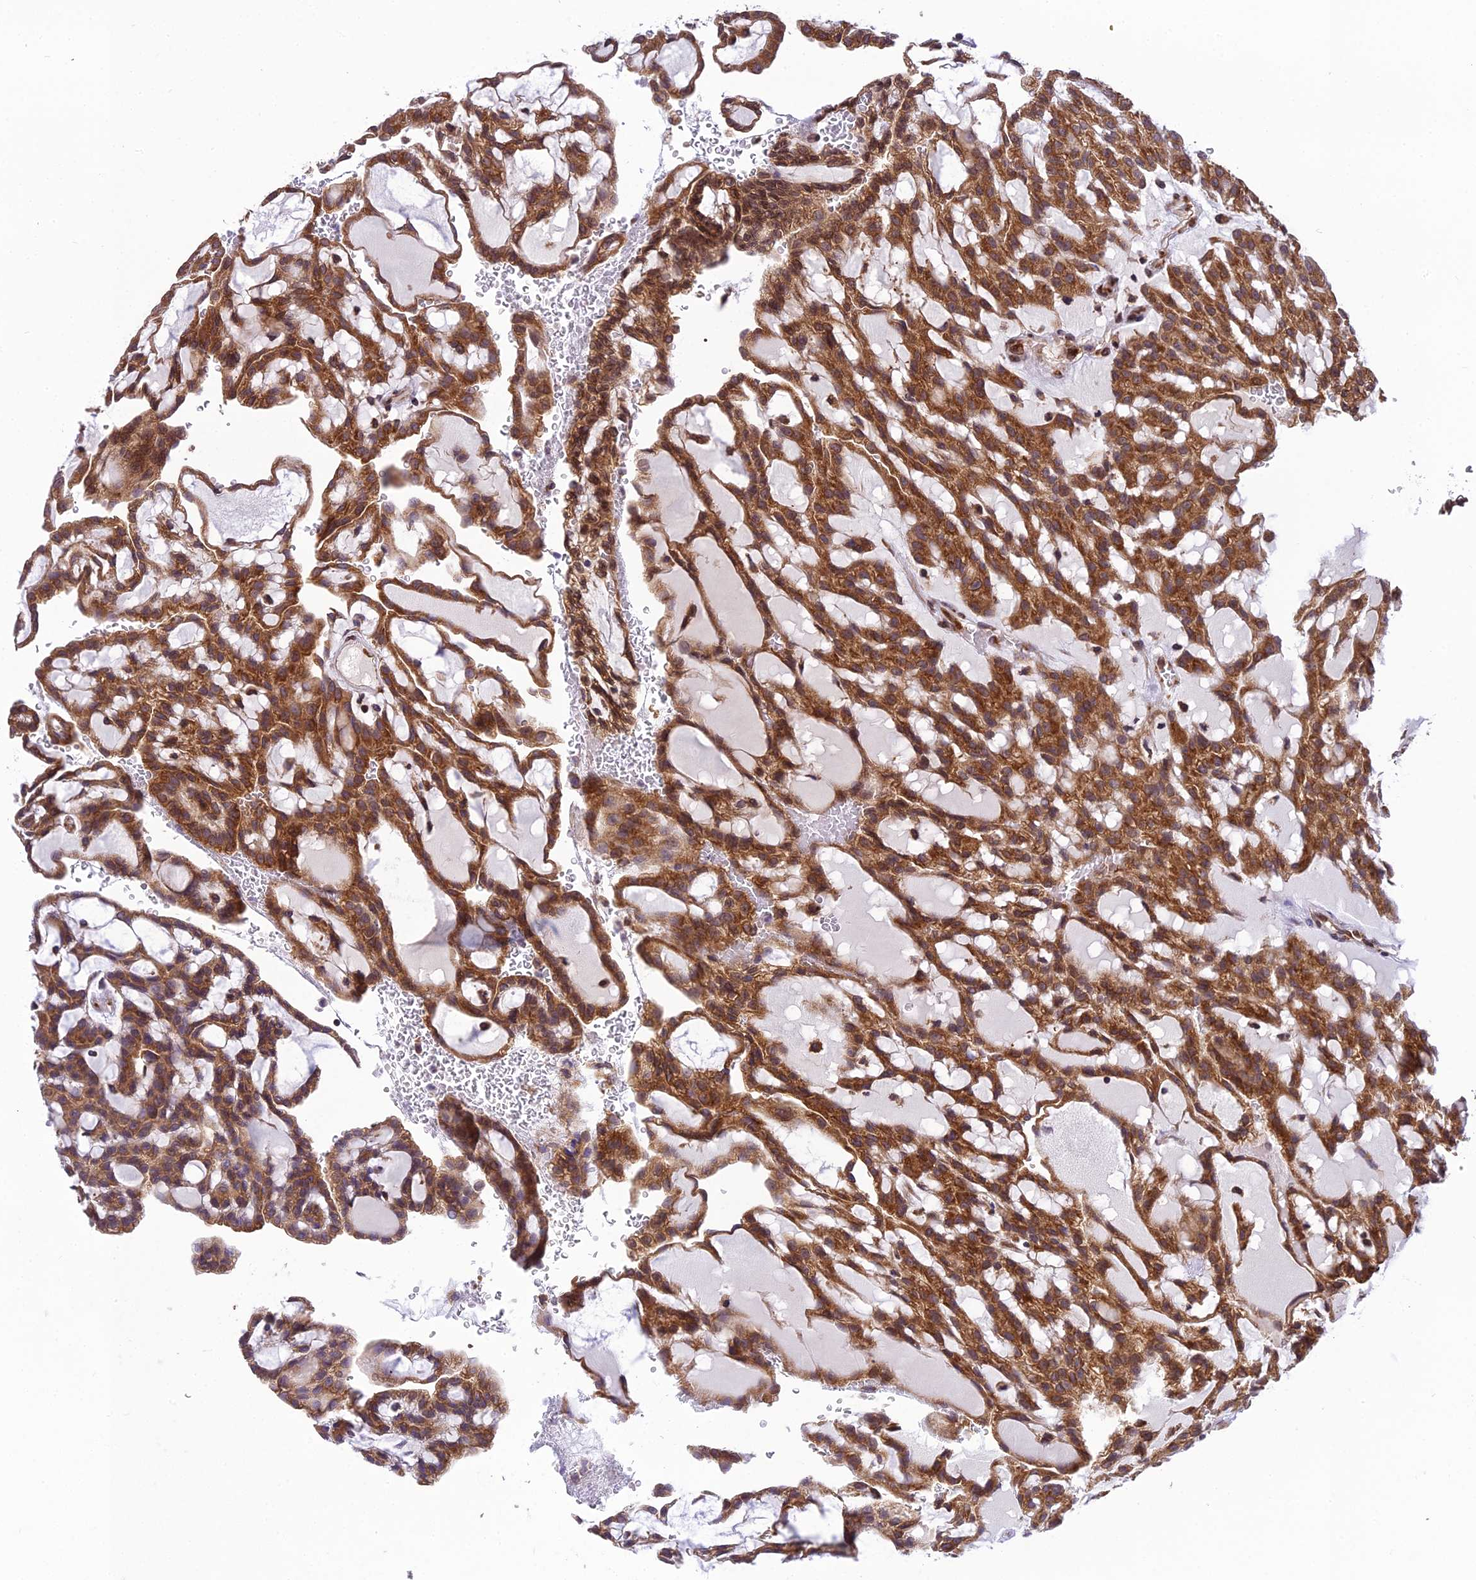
{"staining": {"intensity": "strong", "quantity": ">75%", "location": "cytoplasmic/membranous"}, "tissue": "renal cancer", "cell_type": "Tumor cells", "image_type": "cancer", "snomed": [{"axis": "morphology", "description": "Adenocarcinoma, NOS"}, {"axis": "topography", "description": "Kidney"}], "caption": "Human renal cancer (adenocarcinoma) stained for a protein (brown) displays strong cytoplasmic/membranous positive expression in about >75% of tumor cells.", "gene": "DHCR7", "patient": {"sex": "male", "age": 63}}